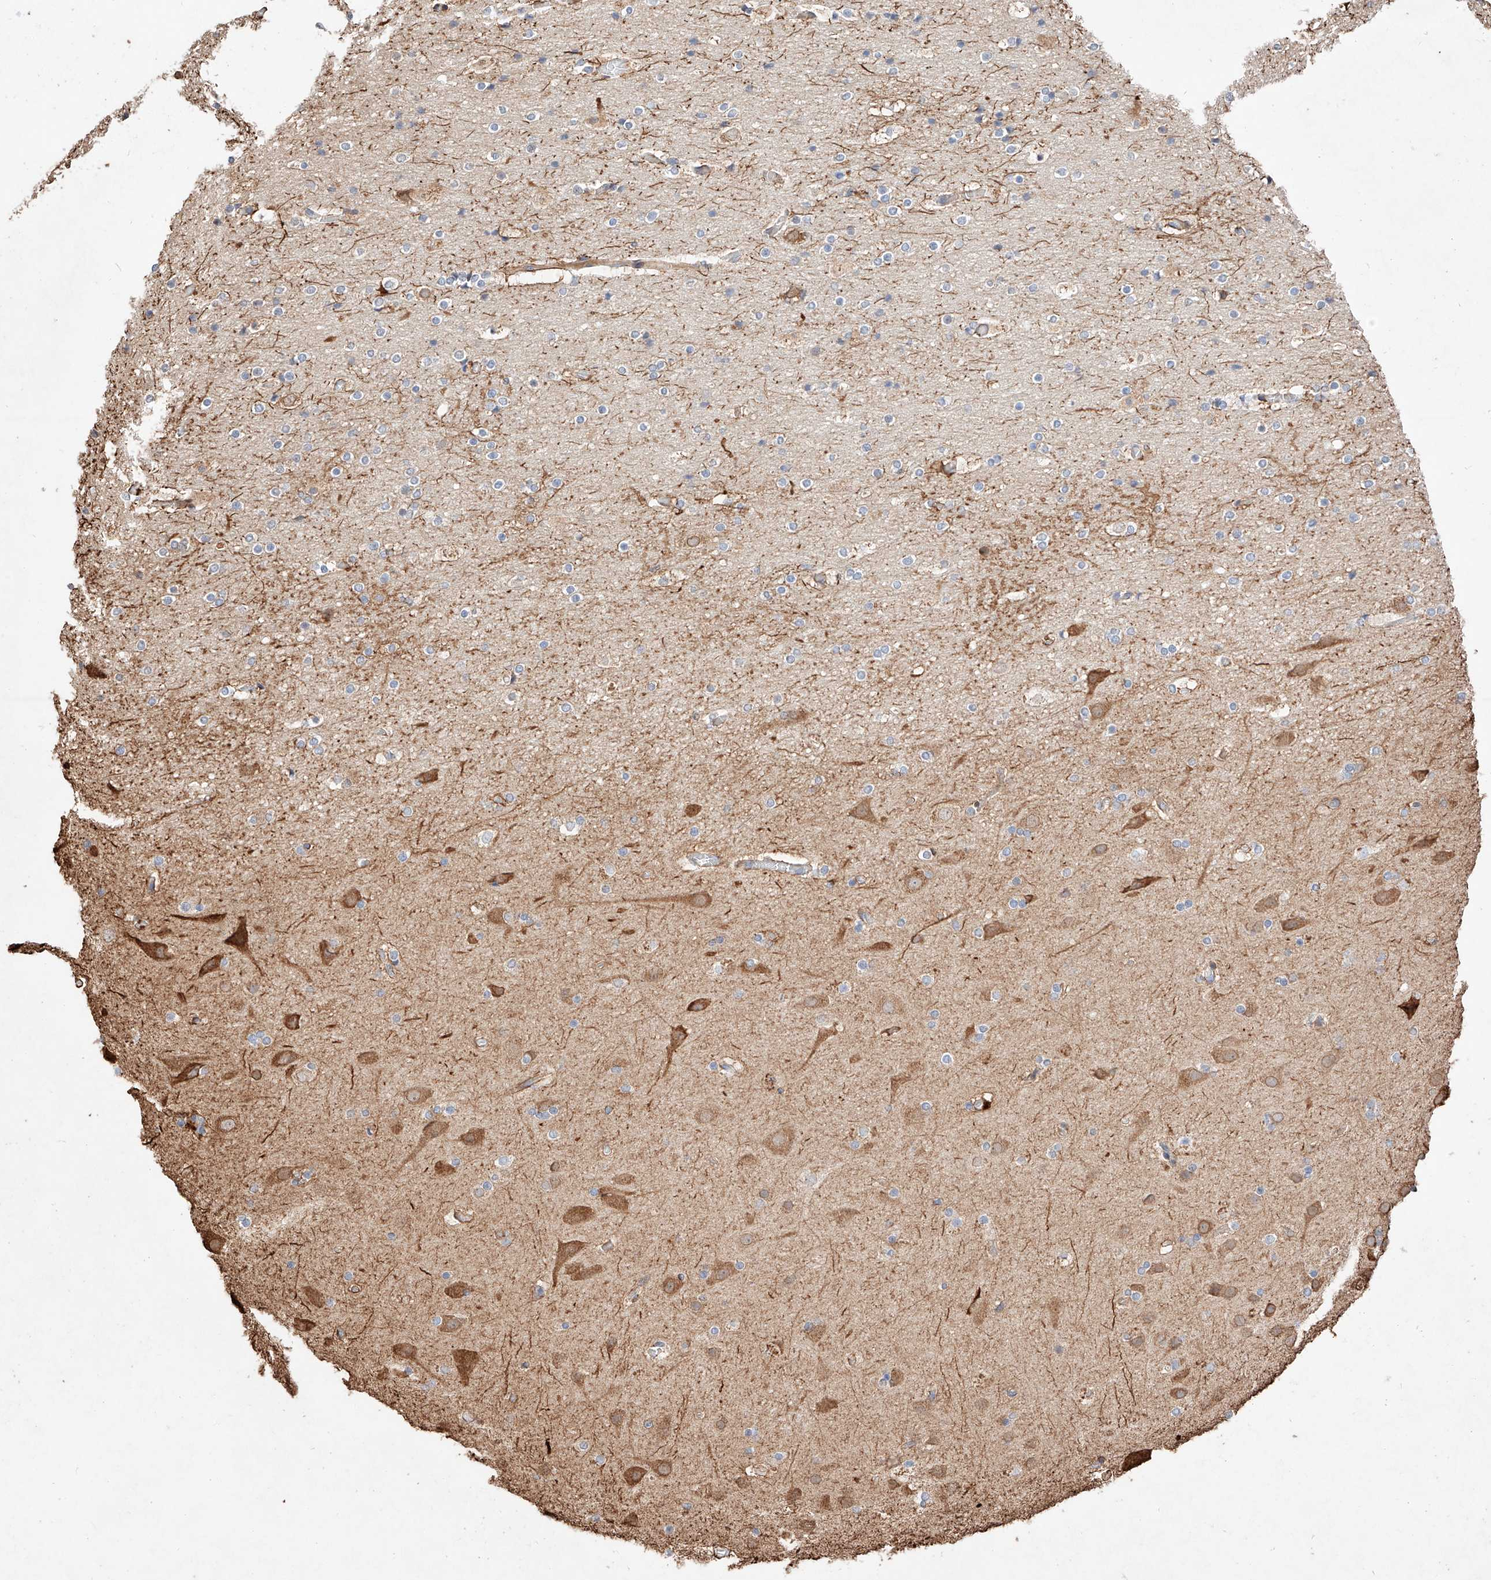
{"staining": {"intensity": "negative", "quantity": "none", "location": "none"}, "tissue": "cerebral cortex", "cell_type": "Endothelial cells", "image_type": "normal", "snomed": [{"axis": "morphology", "description": "Normal tissue, NOS"}, {"axis": "topography", "description": "Cerebral cortex"}], "caption": "There is no significant expression in endothelial cells of cerebral cortex. (Stains: DAB (3,3'-diaminobenzidine) immunohistochemistry with hematoxylin counter stain, Microscopy: brightfield microscopy at high magnification).", "gene": "ATP9B", "patient": {"sex": "male", "age": 57}}